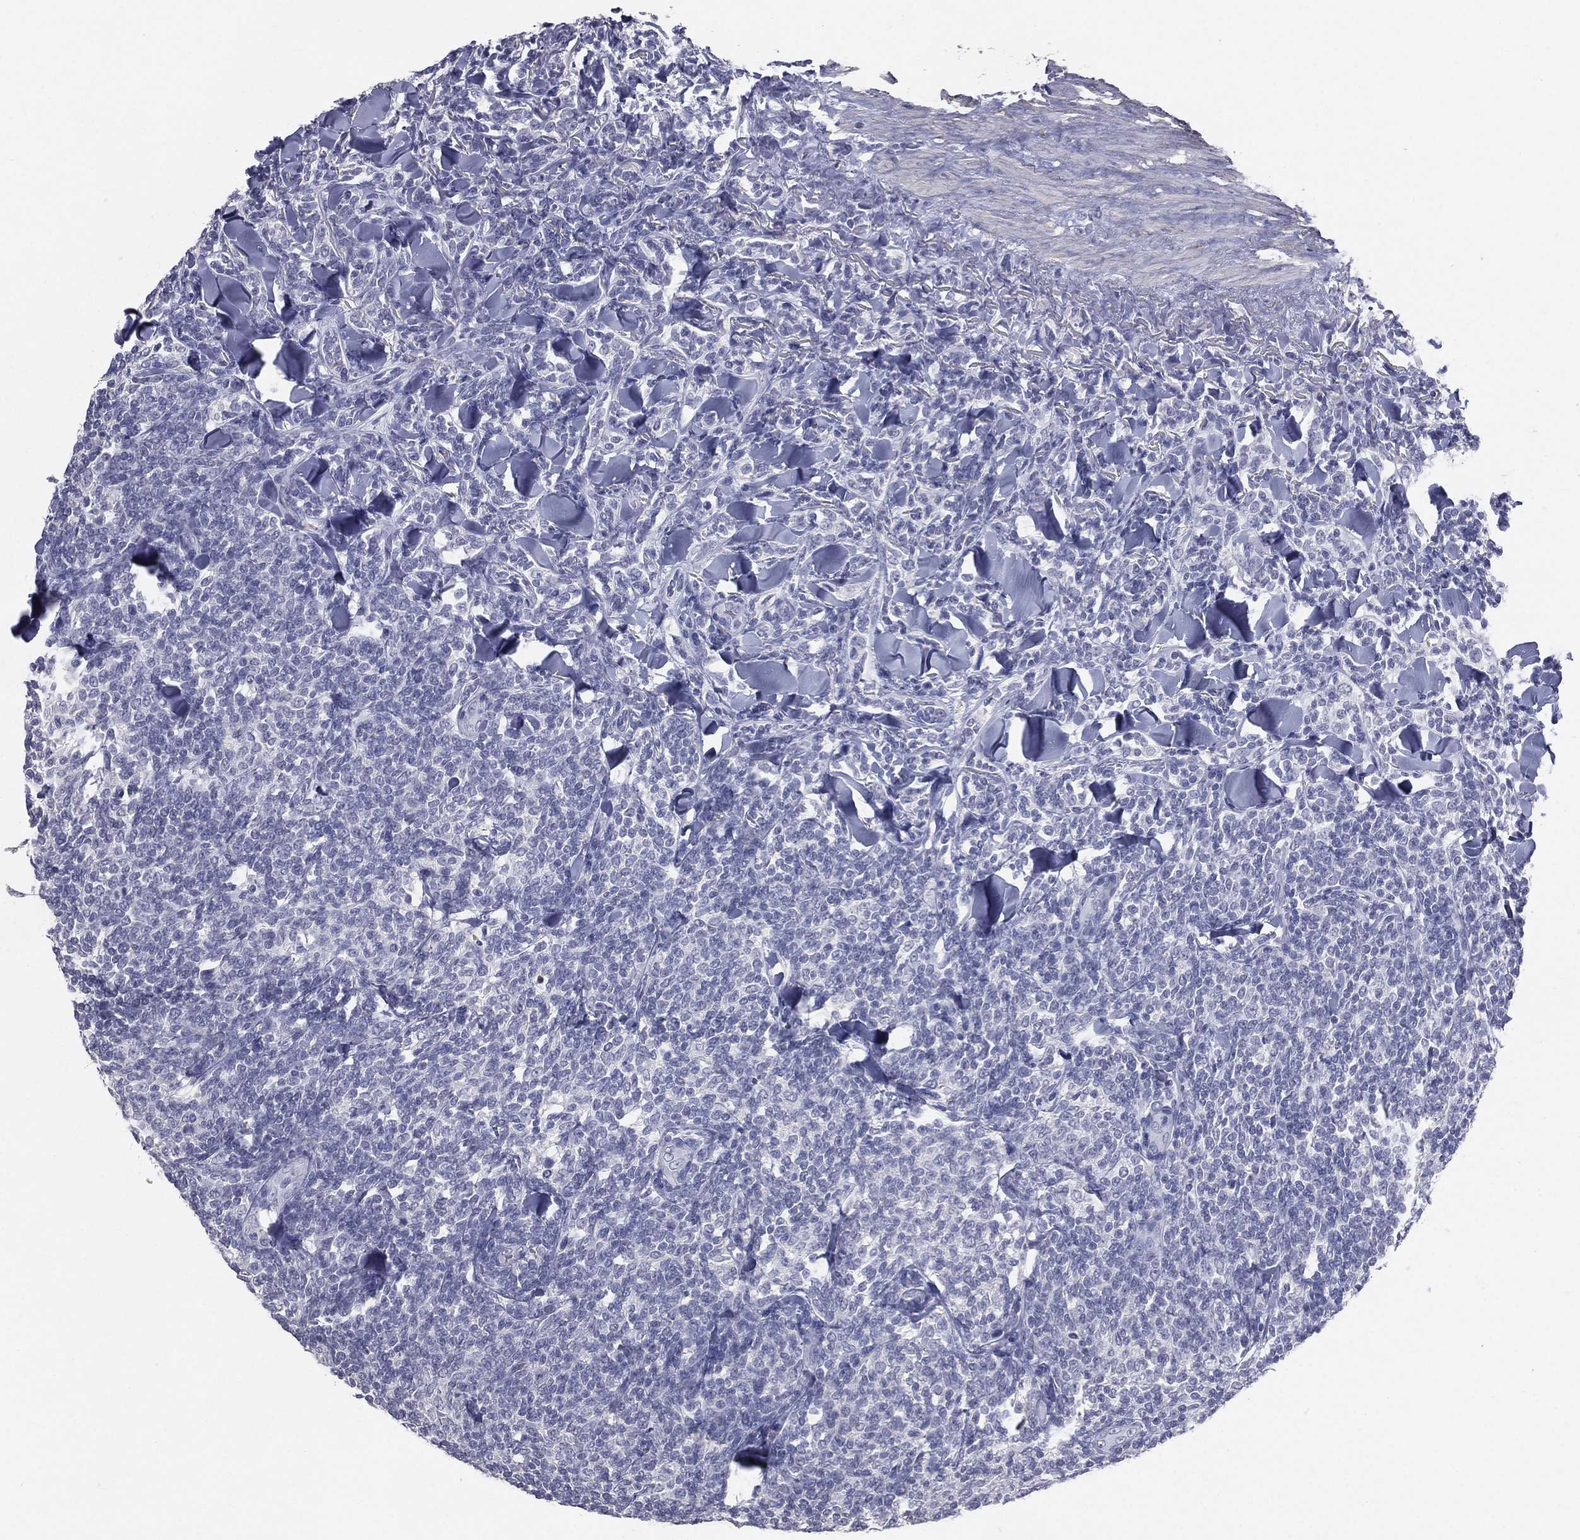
{"staining": {"intensity": "negative", "quantity": "none", "location": "none"}, "tissue": "lymphoma", "cell_type": "Tumor cells", "image_type": "cancer", "snomed": [{"axis": "morphology", "description": "Malignant lymphoma, non-Hodgkin's type, Low grade"}, {"axis": "topography", "description": "Lymph node"}], "caption": "DAB immunohistochemical staining of human low-grade malignant lymphoma, non-Hodgkin's type reveals no significant positivity in tumor cells.", "gene": "ESX1", "patient": {"sex": "female", "age": 56}}